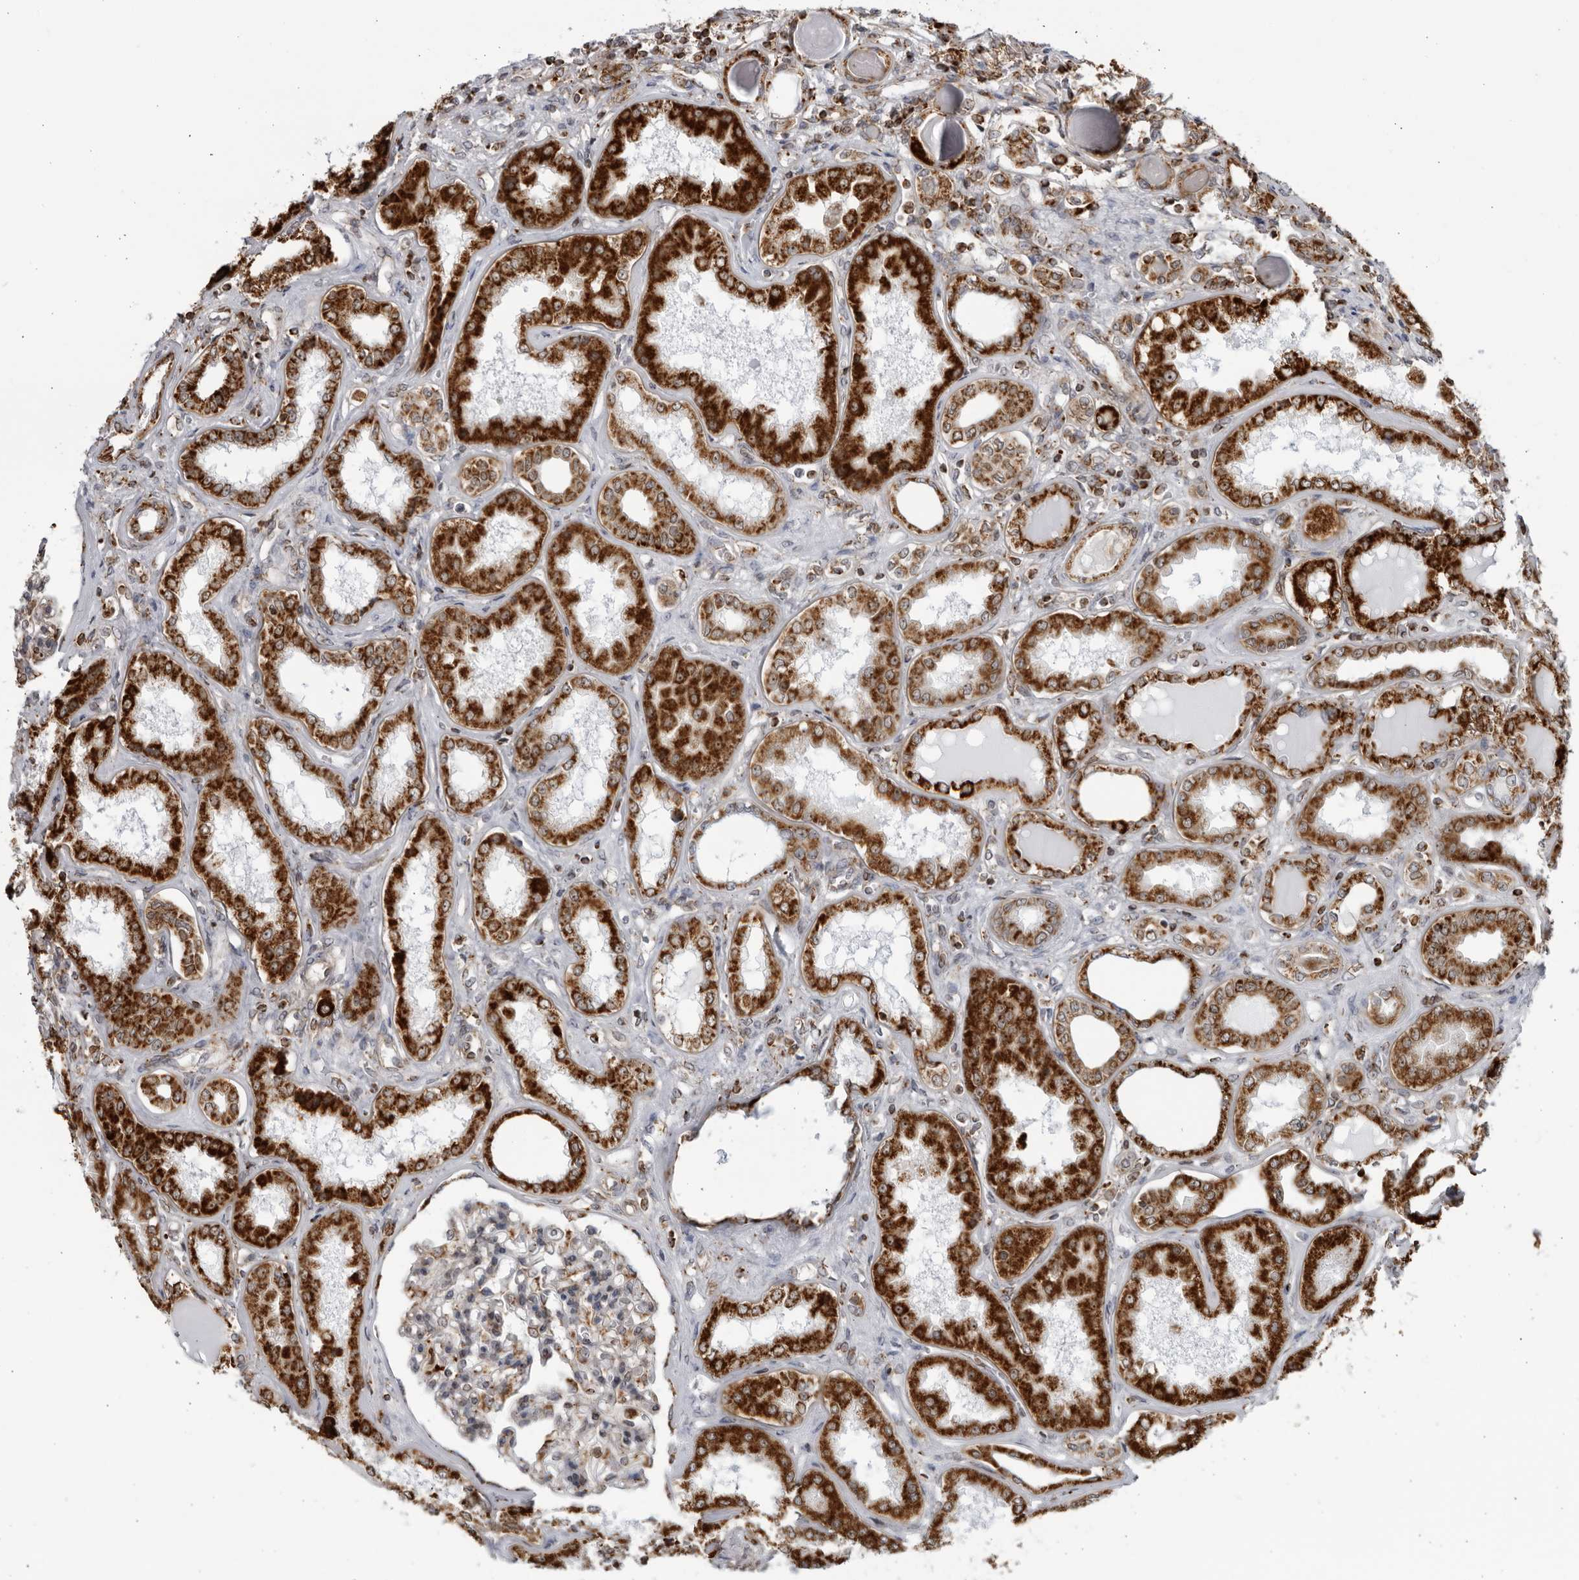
{"staining": {"intensity": "moderate", "quantity": "<25%", "location": "cytoplasmic/membranous"}, "tissue": "kidney", "cell_type": "Cells in glomeruli", "image_type": "normal", "snomed": [{"axis": "morphology", "description": "Normal tissue, NOS"}, {"axis": "topography", "description": "Kidney"}], "caption": "A micrograph of kidney stained for a protein exhibits moderate cytoplasmic/membranous brown staining in cells in glomeruli.", "gene": "RBM34", "patient": {"sex": "female", "age": 56}}